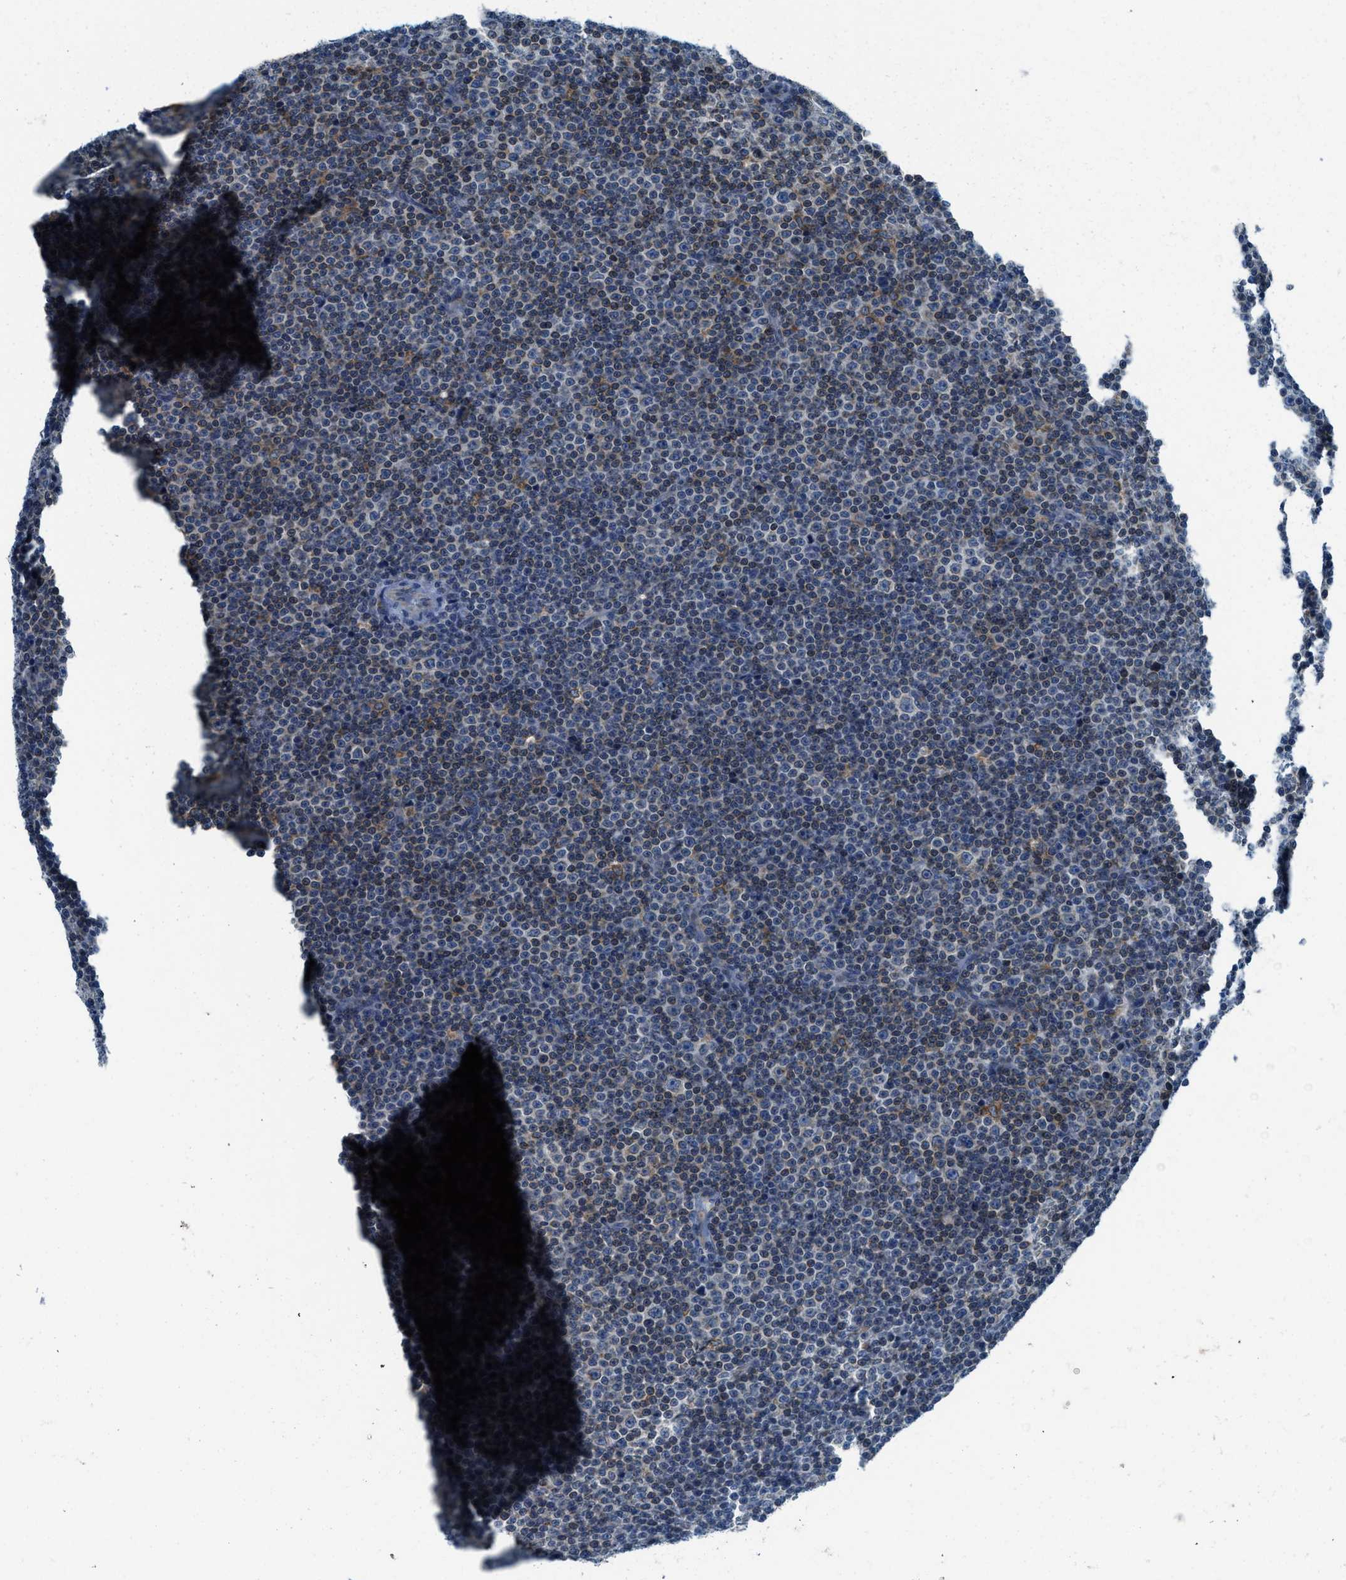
{"staining": {"intensity": "negative", "quantity": "none", "location": "none"}, "tissue": "lymphoma", "cell_type": "Tumor cells", "image_type": "cancer", "snomed": [{"axis": "morphology", "description": "Malignant lymphoma, non-Hodgkin's type, Low grade"}, {"axis": "topography", "description": "Lymph node"}], "caption": "High magnification brightfield microscopy of lymphoma stained with DAB (3,3'-diaminobenzidine) (brown) and counterstained with hematoxylin (blue): tumor cells show no significant expression. Nuclei are stained in blue.", "gene": "BCAP31", "patient": {"sex": "female", "age": 67}}